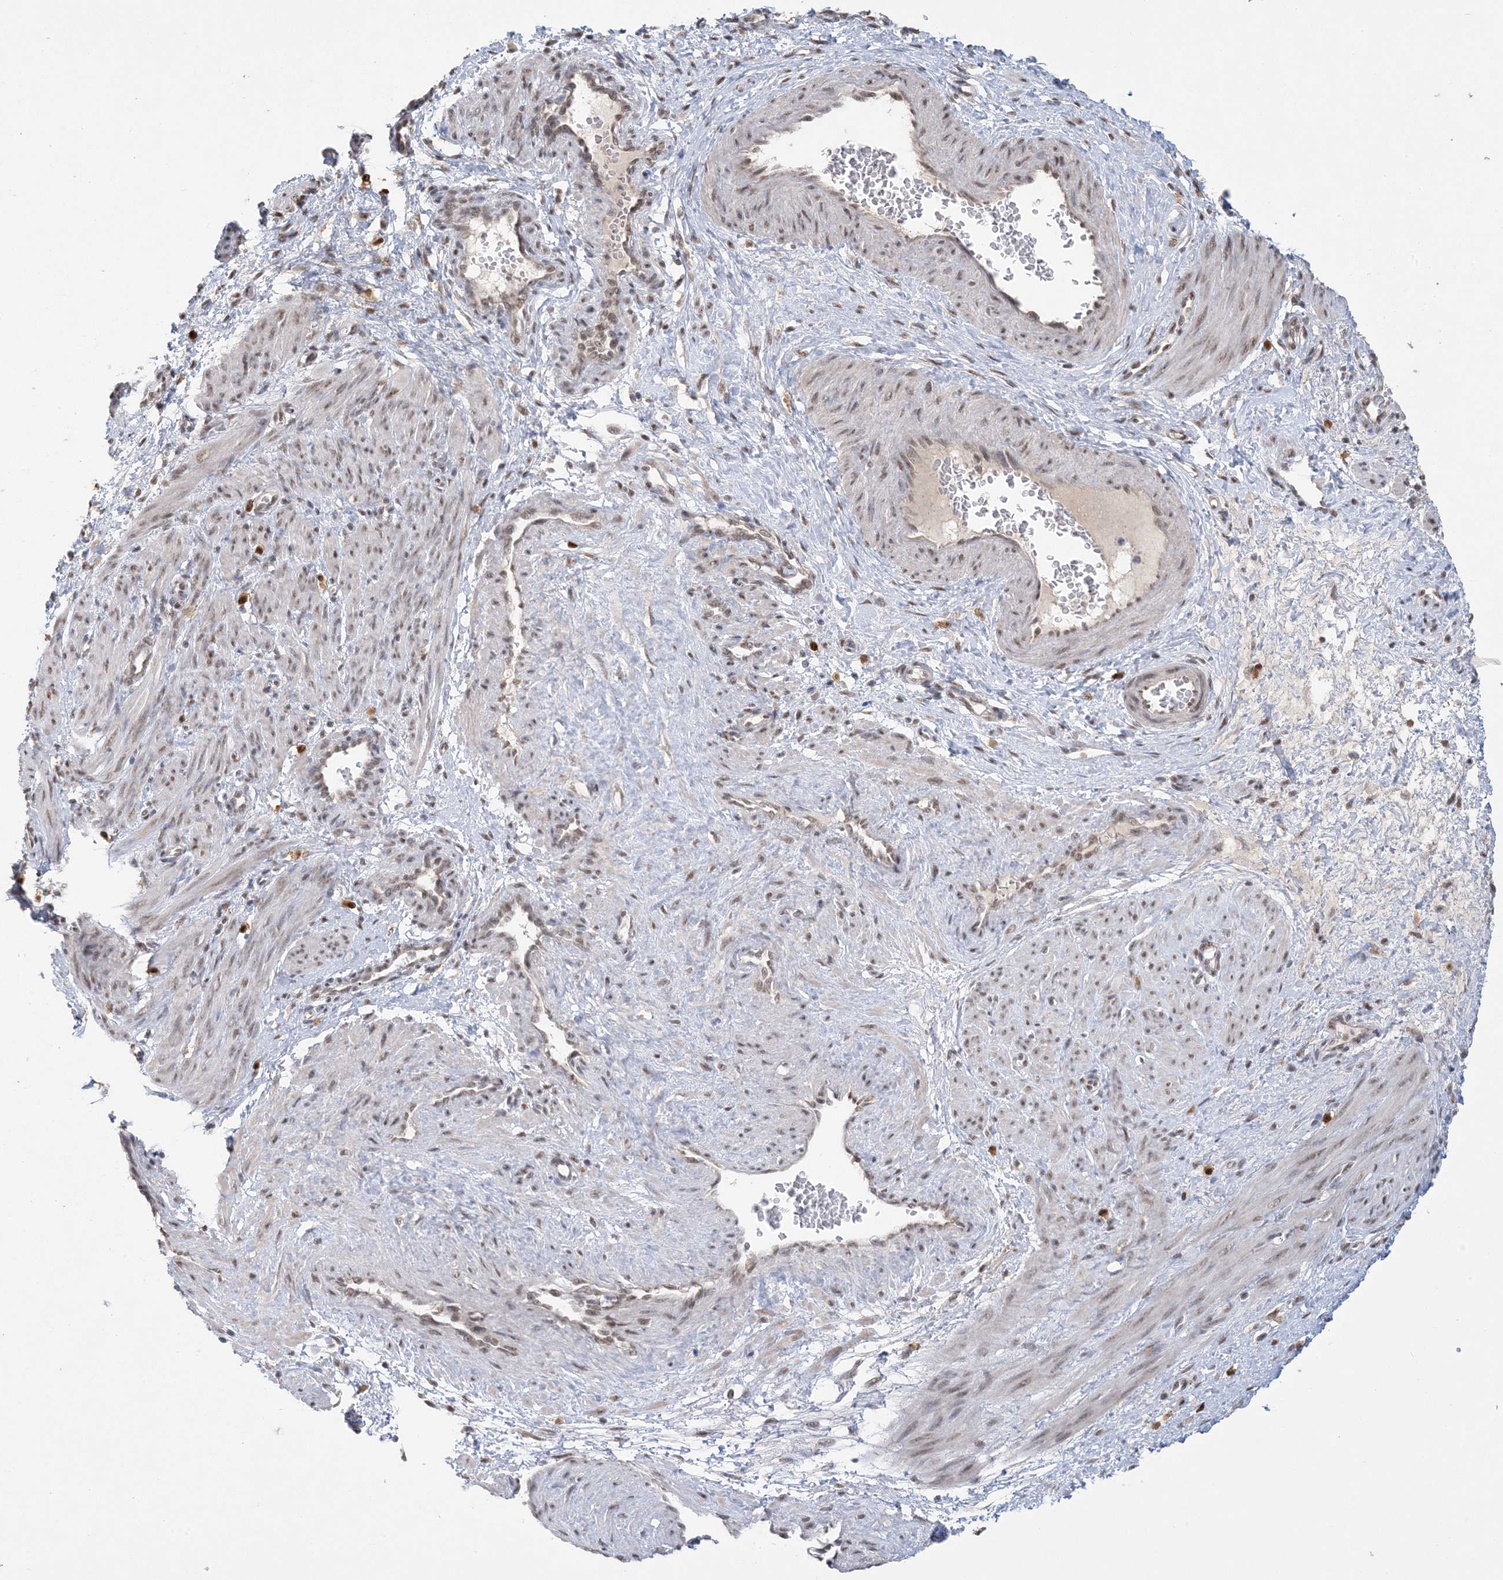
{"staining": {"intensity": "moderate", "quantity": ">75%", "location": "nuclear"}, "tissue": "smooth muscle", "cell_type": "Smooth muscle cells", "image_type": "normal", "snomed": [{"axis": "morphology", "description": "Normal tissue, NOS"}, {"axis": "topography", "description": "Endometrium"}], "caption": "DAB (3,3'-diaminobenzidine) immunohistochemical staining of normal smooth muscle demonstrates moderate nuclear protein staining in about >75% of smooth muscle cells.", "gene": "TRMT10C", "patient": {"sex": "female", "age": 33}}